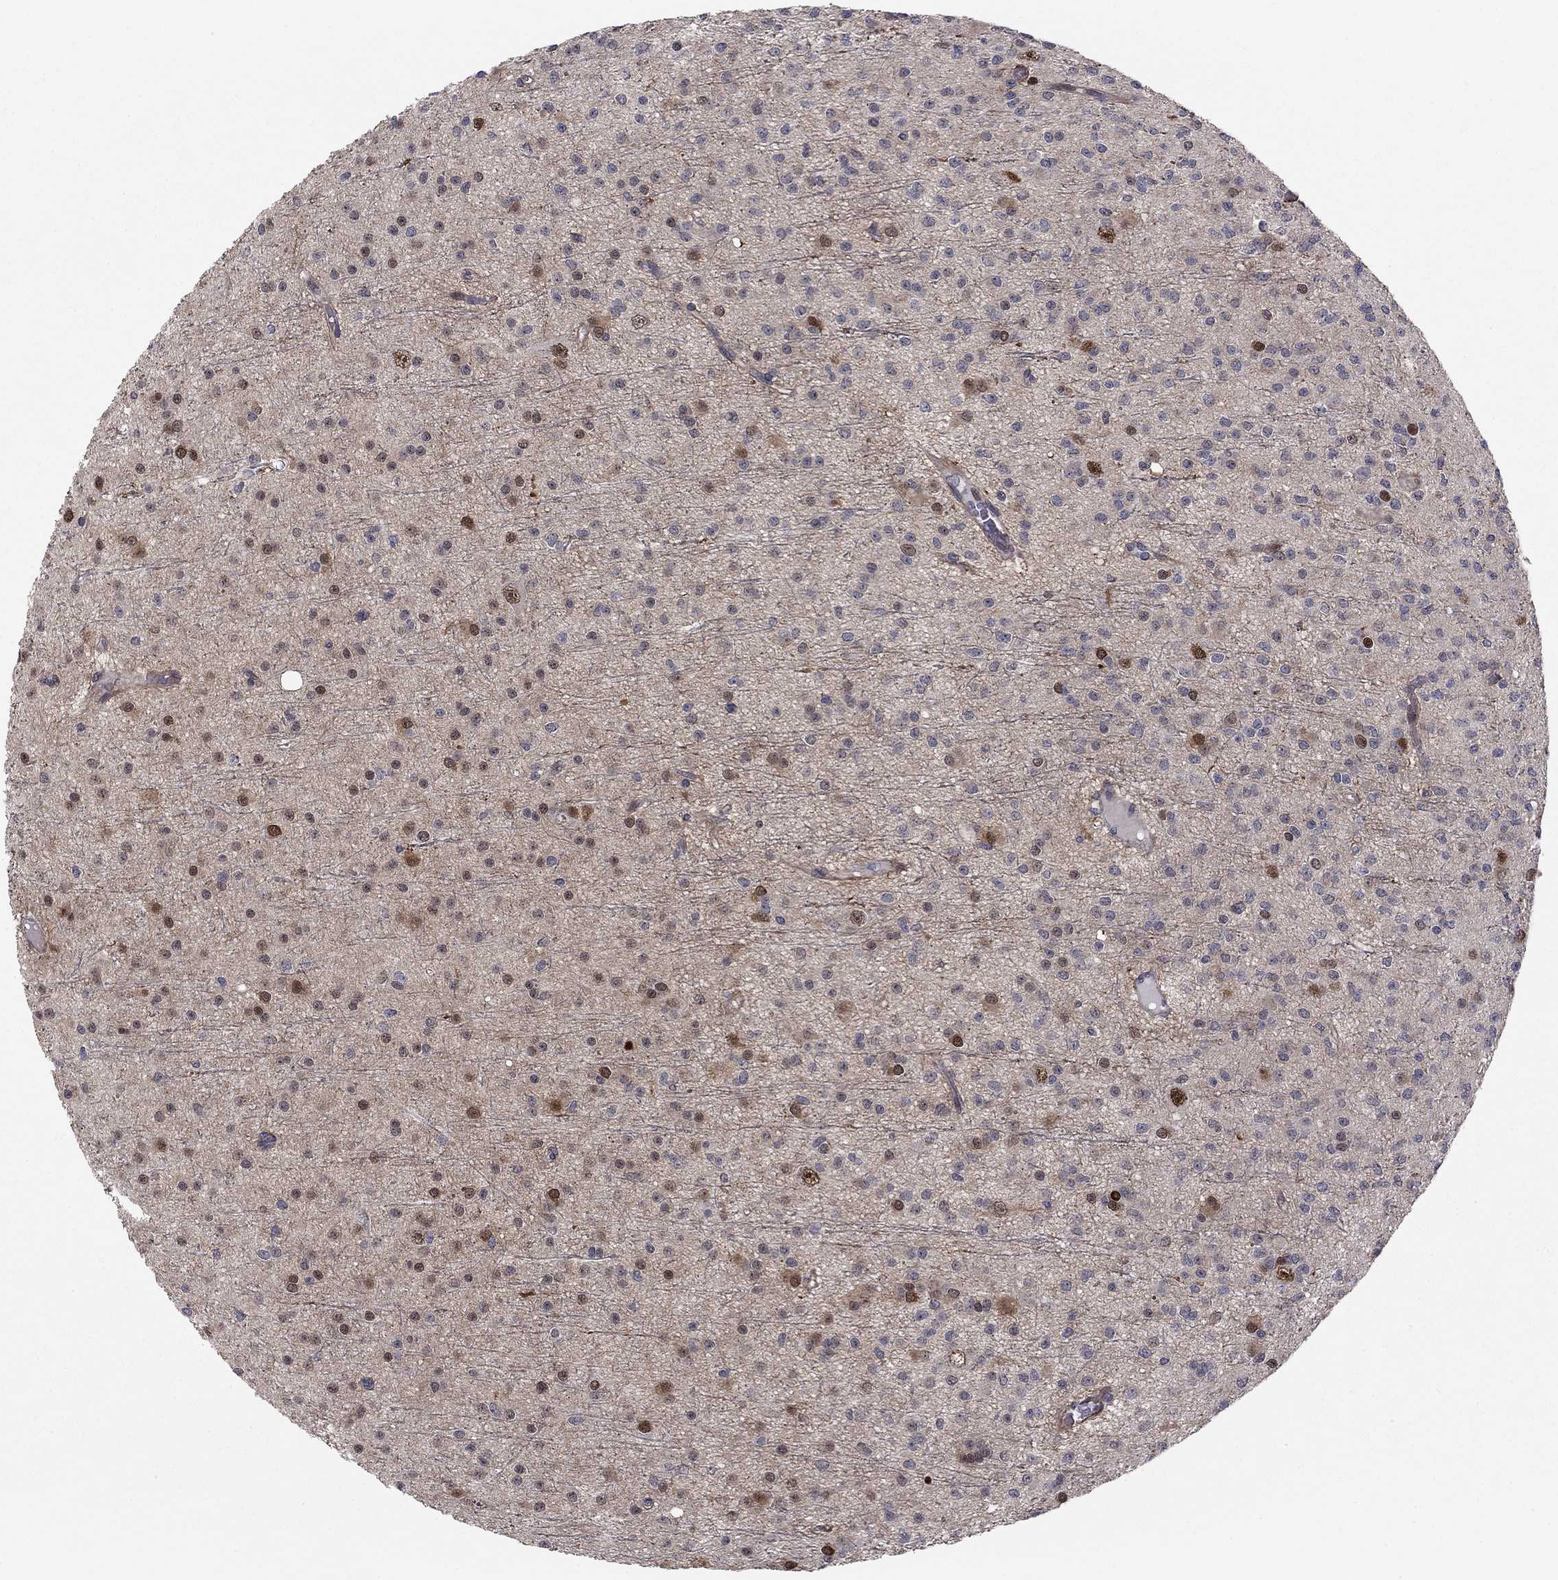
{"staining": {"intensity": "strong", "quantity": "<25%", "location": "nuclear"}, "tissue": "glioma", "cell_type": "Tumor cells", "image_type": "cancer", "snomed": [{"axis": "morphology", "description": "Glioma, malignant, Low grade"}, {"axis": "topography", "description": "Brain"}], "caption": "Protein staining of malignant glioma (low-grade) tissue exhibits strong nuclear staining in approximately <25% of tumor cells.", "gene": "BCL11A", "patient": {"sex": "male", "age": 27}}